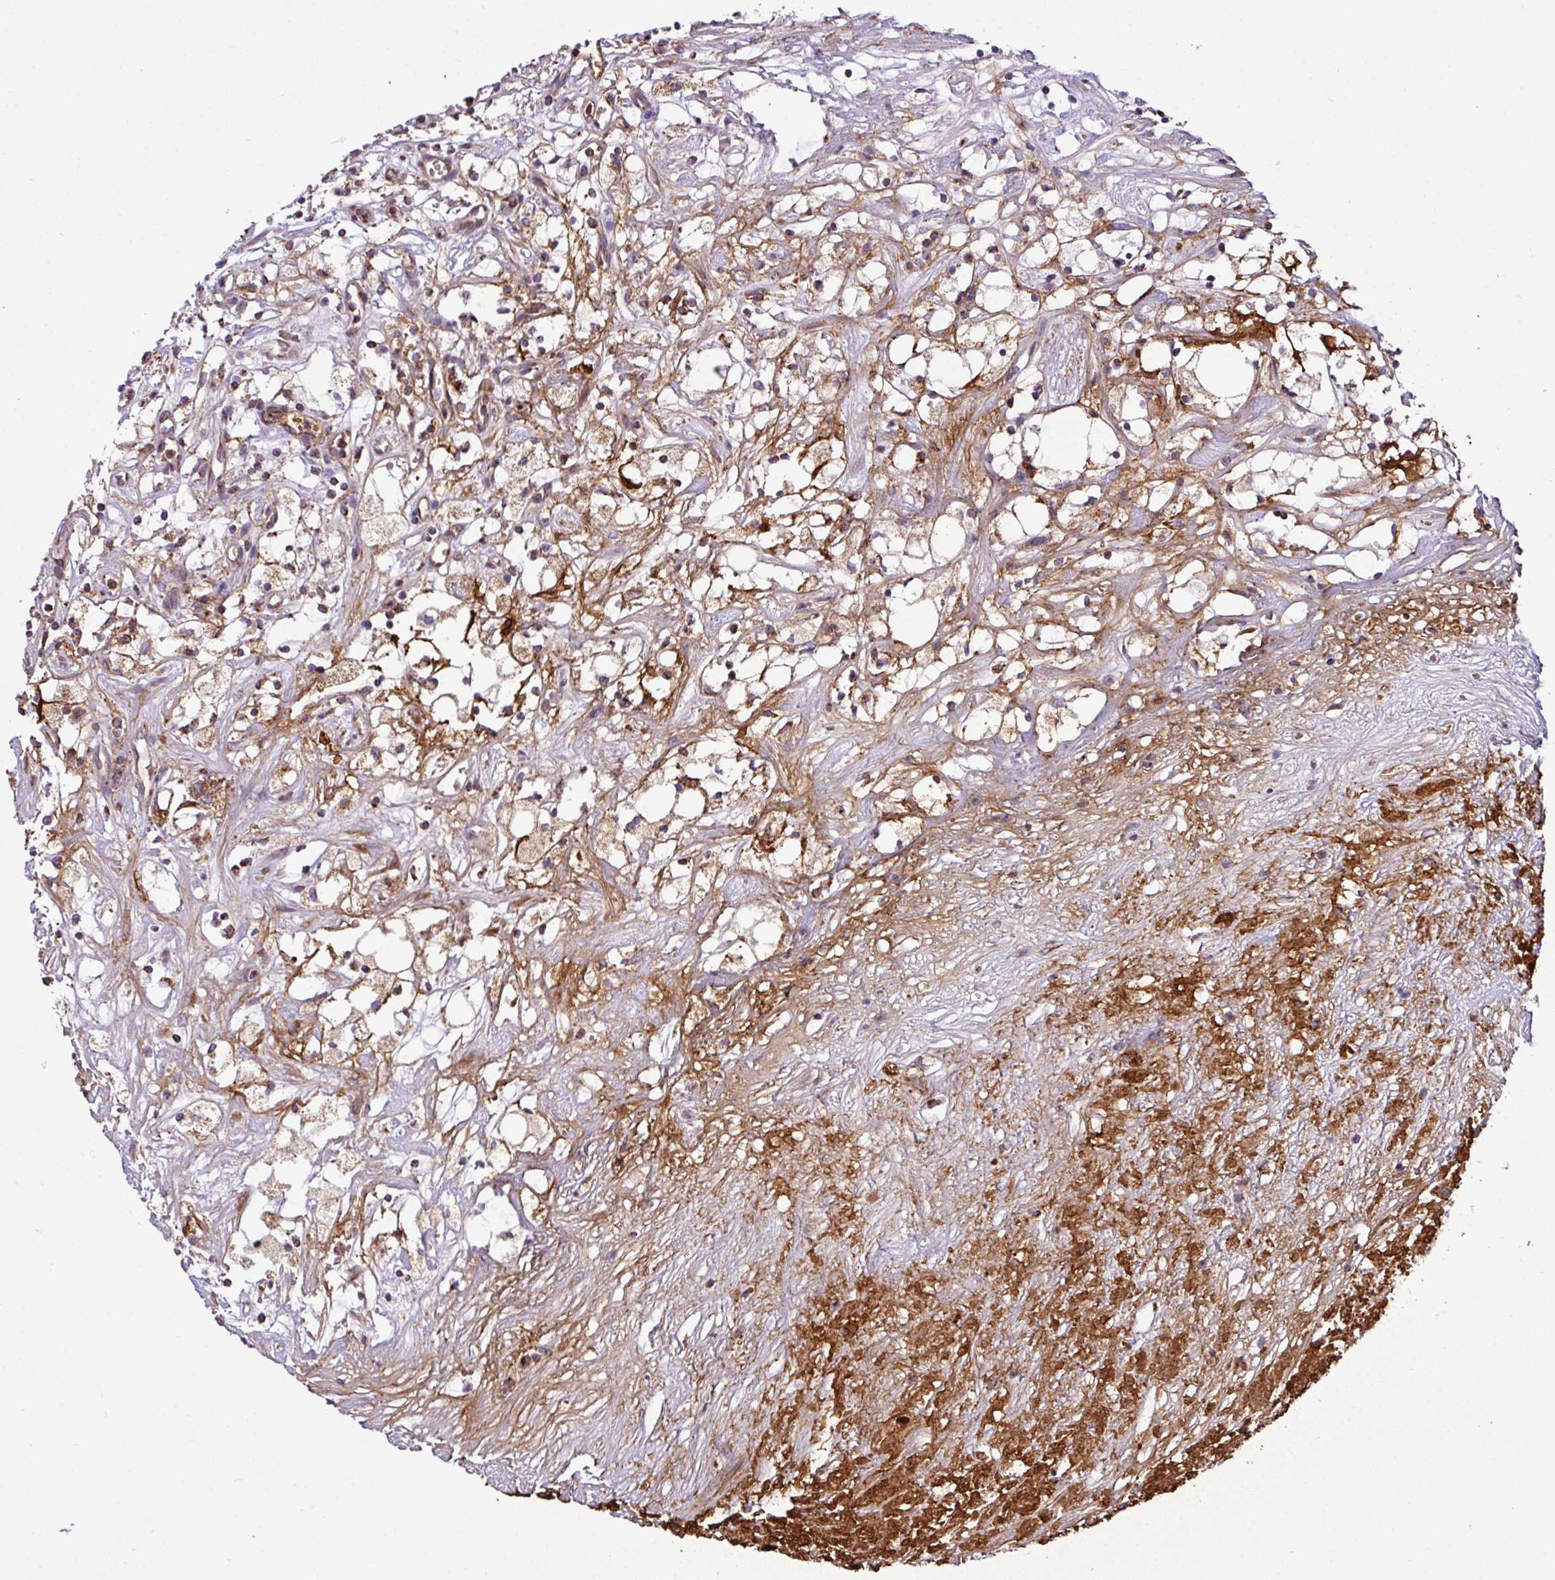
{"staining": {"intensity": "moderate", "quantity": ">75%", "location": "cytoplasmic/membranous"}, "tissue": "renal cancer", "cell_type": "Tumor cells", "image_type": "cancer", "snomed": [{"axis": "morphology", "description": "Adenocarcinoma, NOS"}, {"axis": "topography", "description": "Kidney"}], "caption": "A micrograph of human renal cancer (adenocarcinoma) stained for a protein reveals moderate cytoplasmic/membranous brown staining in tumor cells.", "gene": "ZNF569", "patient": {"sex": "male", "age": 59}}